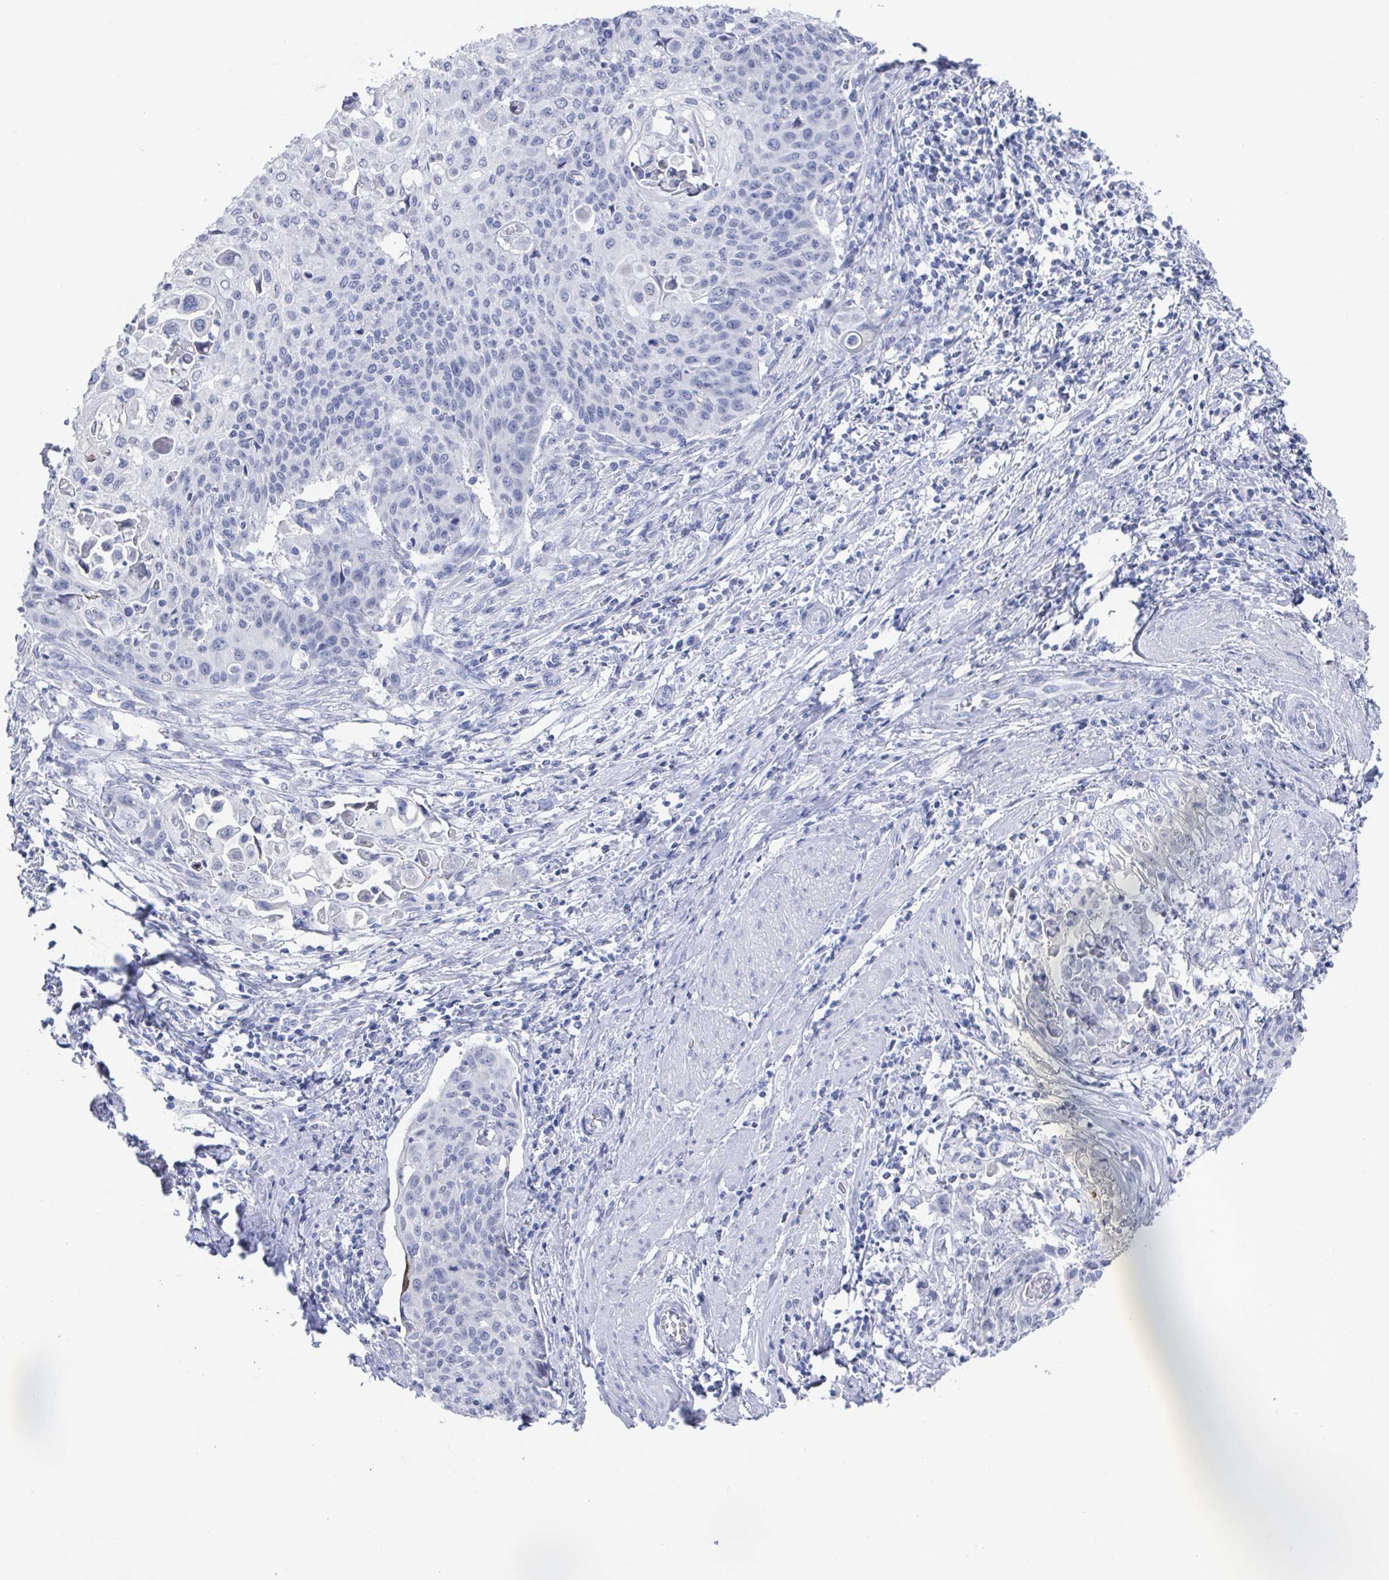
{"staining": {"intensity": "negative", "quantity": "none", "location": "none"}, "tissue": "cervical cancer", "cell_type": "Tumor cells", "image_type": "cancer", "snomed": [{"axis": "morphology", "description": "Squamous cell carcinoma, NOS"}, {"axis": "topography", "description": "Cervix"}], "caption": "IHC histopathology image of neoplastic tissue: squamous cell carcinoma (cervical) stained with DAB (3,3'-diaminobenzidine) demonstrates no significant protein expression in tumor cells. (IHC, brightfield microscopy, high magnification).", "gene": "CAMKV", "patient": {"sex": "female", "age": 65}}